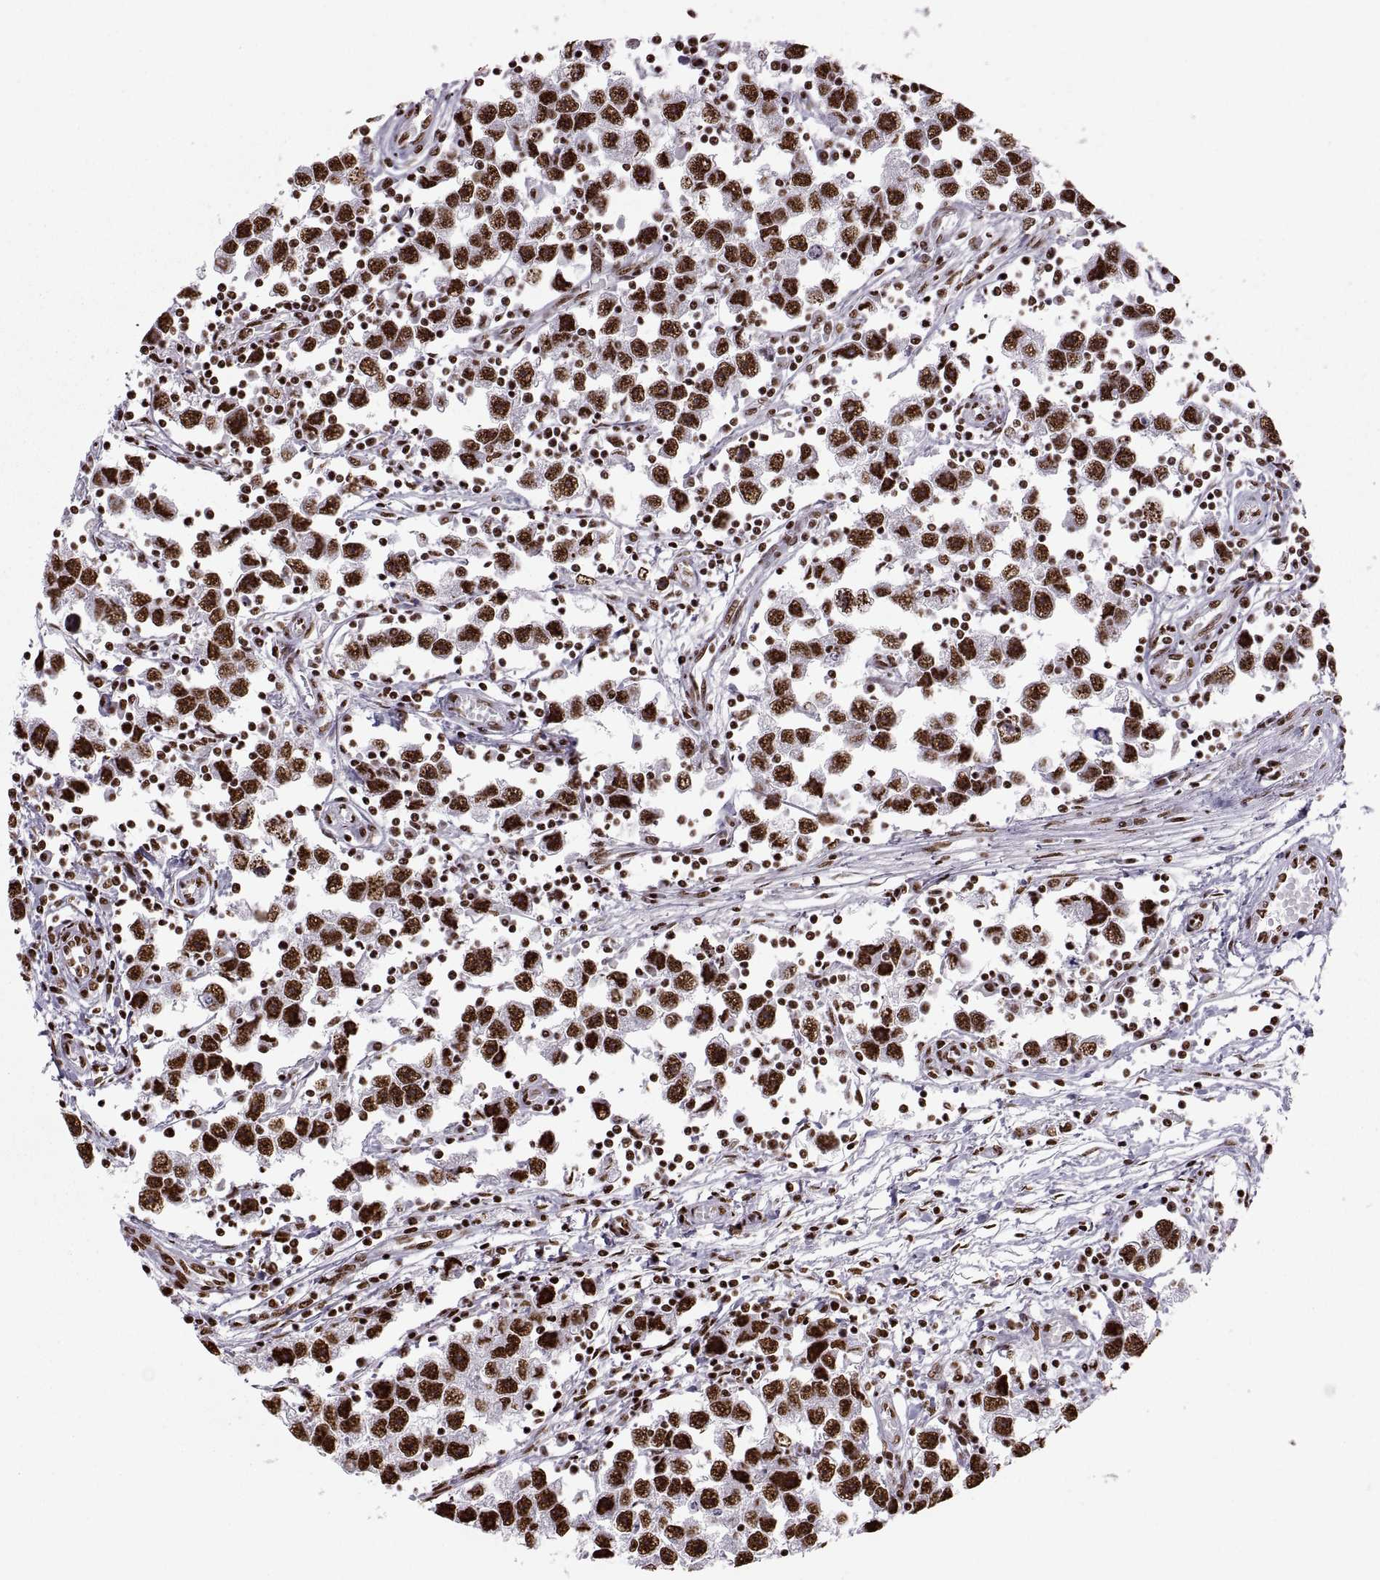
{"staining": {"intensity": "strong", "quantity": ">75%", "location": "nuclear"}, "tissue": "testis cancer", "cell_type": "Tumor cells", "image_type": "cancer", "snomed": [{"axis": "morphology", "description": "Seminoma, NOS"}, {"axis": "topography", "description": "Testis"}], "caption": "Testis cancer stained with DAB (3,3'-diaminobenzidine) immunohistochemistry exhibits high levels of strong nuclear expression in about >75% of tumor cells.", "gene": "SNAI1", "patient": {"sex": "male", "age": 30}}